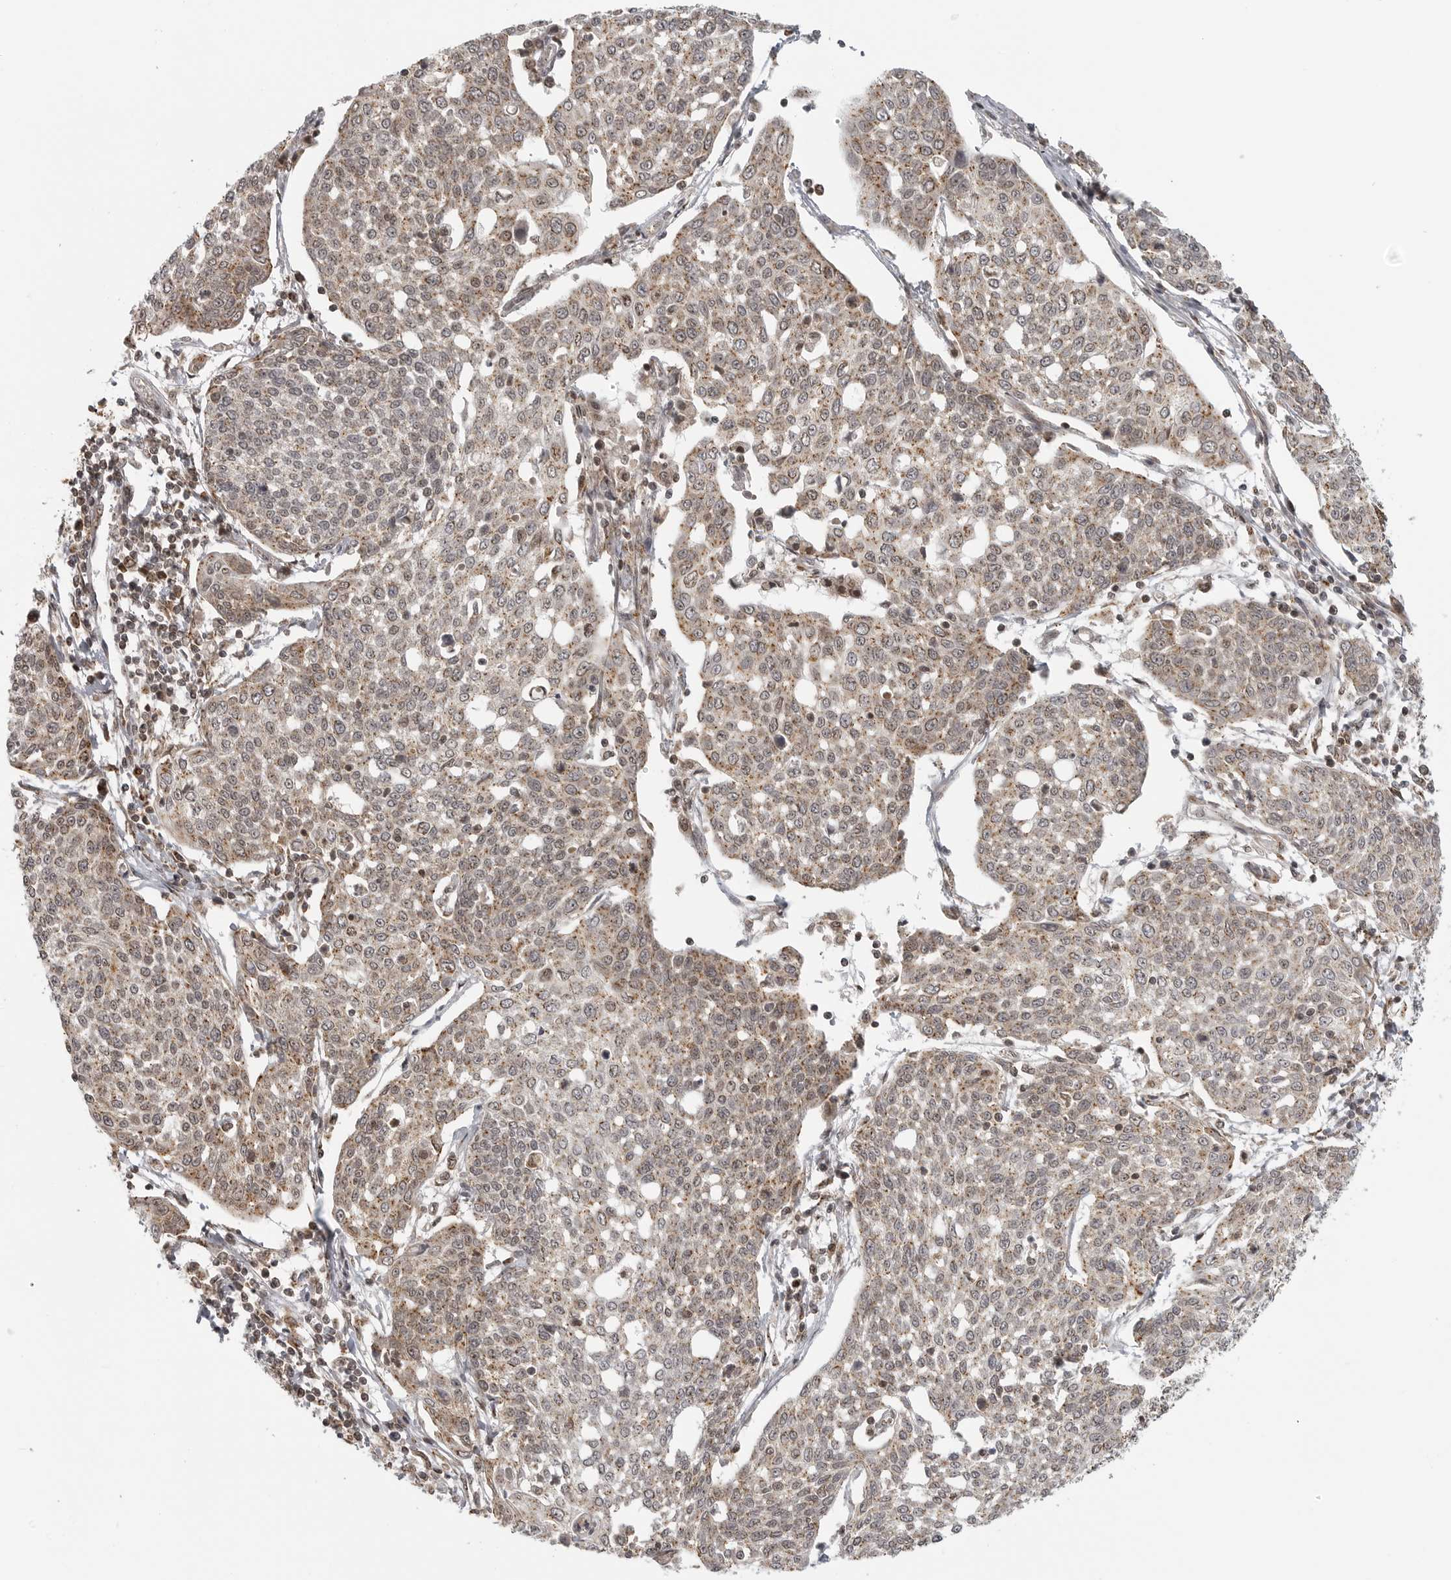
{"staining": {"intensity": "moderate", "quantity": ">75%", "location": "cytoplasmic/membranous"}, "tissue": "cervical cancer", "cell_type": "Tumor cells", "image_type": "cancer", "snomed": [{"axis": "morphology", "description": "Squamous cell carcinoma, NOS"}, {"axis": "topography", "description": "Cervix"}], "caption": "This micrograph demonstrates immunohistochemistry (IHC) staining of cervical cancer, with medium moderate cytoplasmic/membranous expression in about >75% of tumor cells.", "gene": "COPA", "patient": {"sex": "female", "age": 34}}